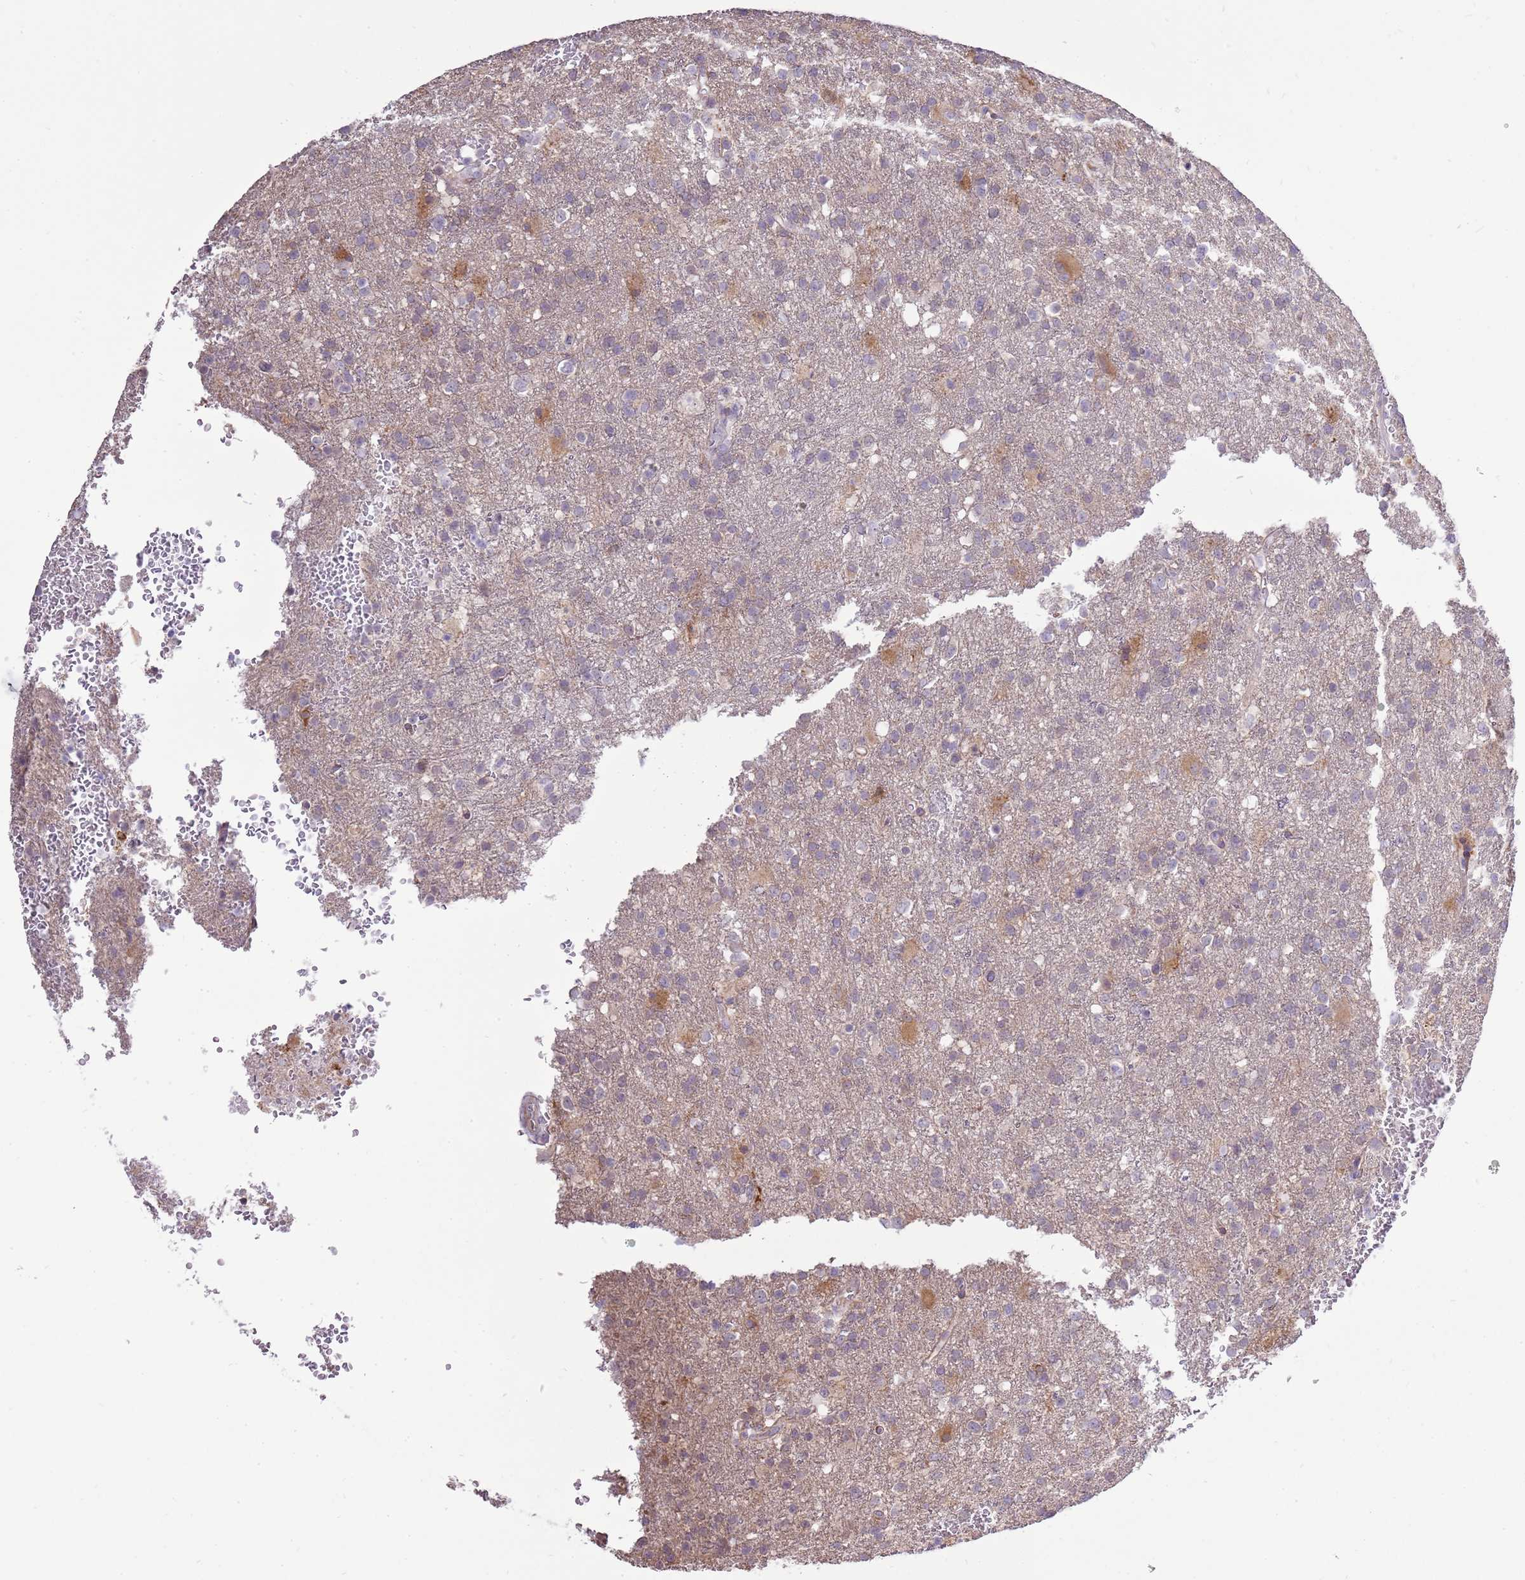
{"staining": {"intensity": "moderate", "quantity": "<25%", "location": "cytoplasmic/membranous"}, "tissue": "glioma", "cell_type": "Tumor cells", "image_type": "cancer", "snomed": [{"axis": "morphology", "description": "Glioma, malignant, High grade"}, {"axis": "topography", "description": "Brain"}], "caption": "Immunohistochemical staining of human malignant high-grade glioma reveals moderate cytoplasmic/membranous protein positivity in about <25% of tumor cells. (brown staining indicates protein expression, while blue staining denotes nuclei).", "gene": "UGGT2", "patient": {"sex": "female", "age": 74}}